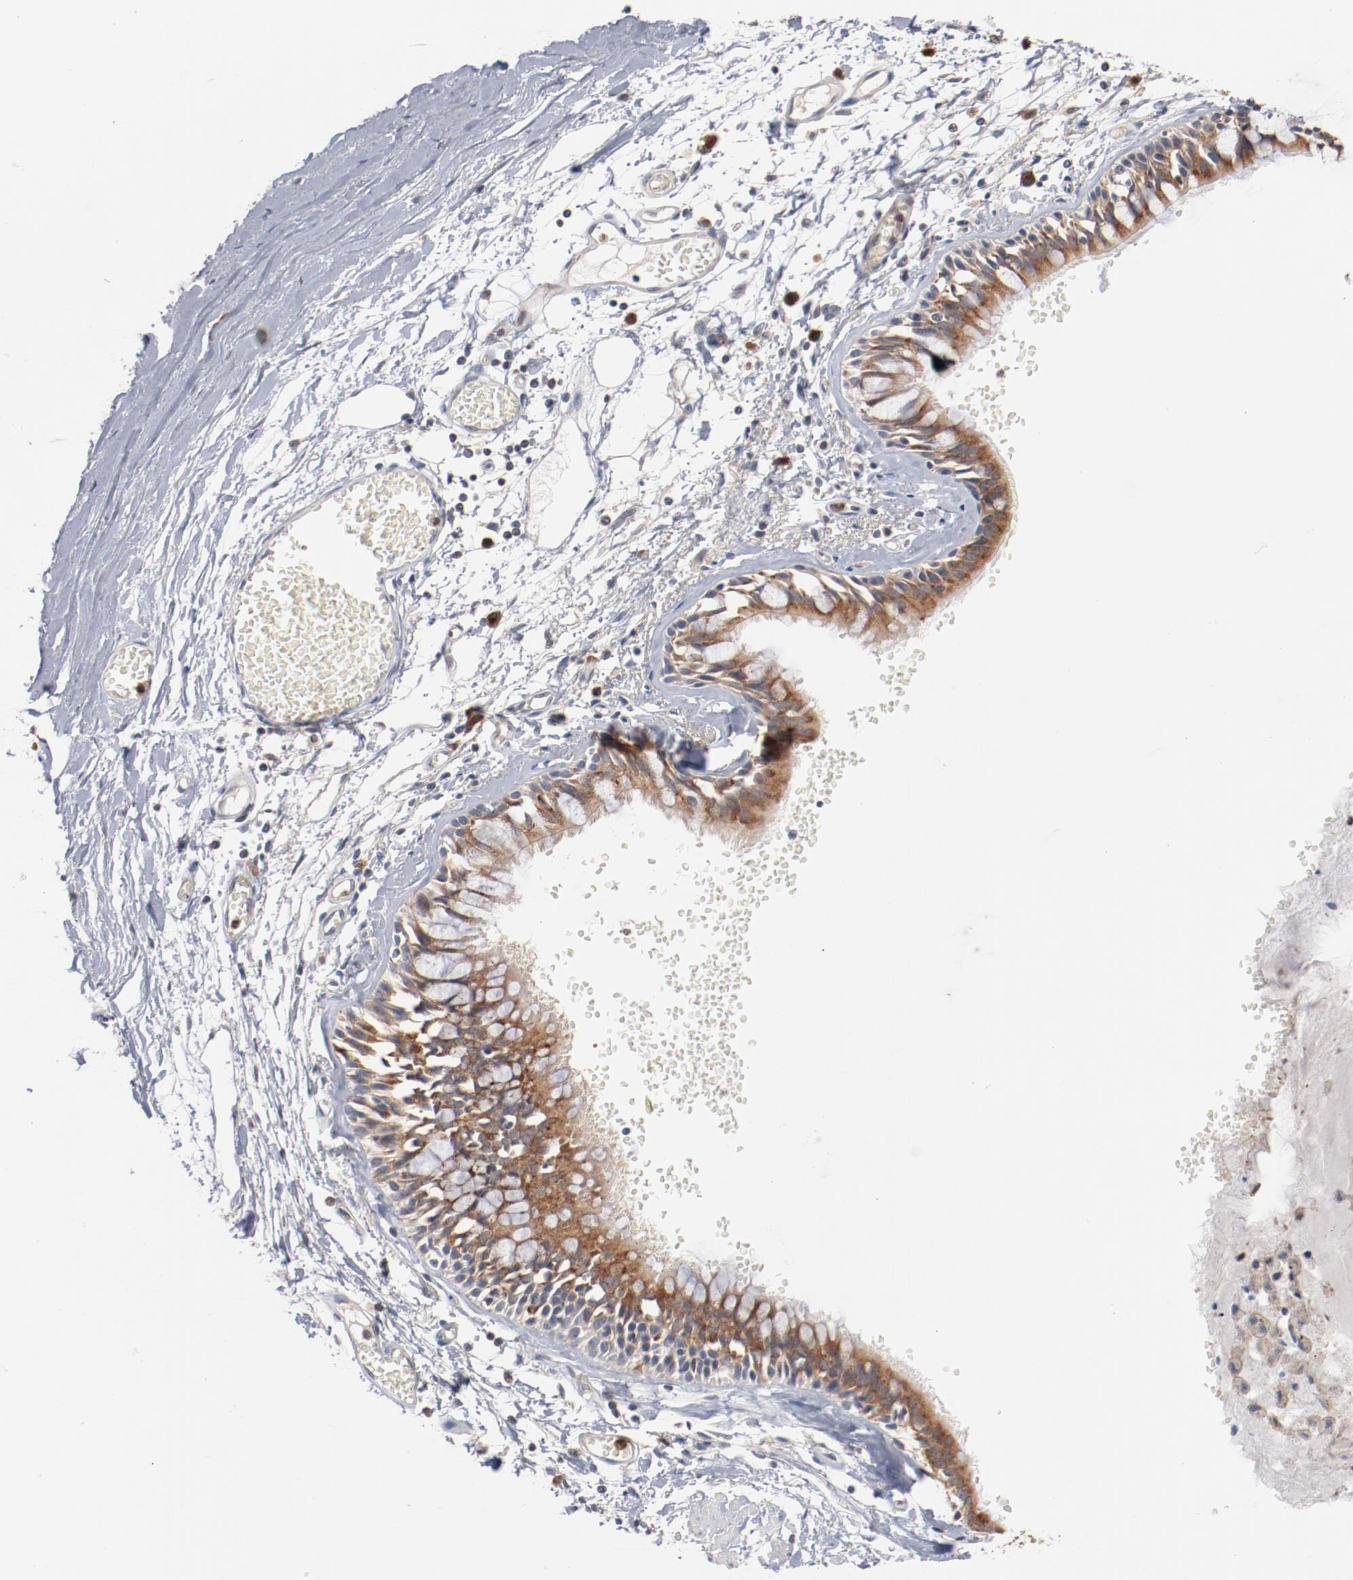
{"staining": {"intensity": "moderate", "quantity": ">75%", "location": "cytoplasmic/membranous"}, "tissue": "bronchus", "cell_type": "Respiratory epithelial cells", "image_type": "normal", "snomed": [{"axis": "morphology", "description": "Normal tissue, NOS"}, {"axis": "topography", "description": "Bronchus"}, {"axis": "topography", "description": "Lung"}], "caption": "Bronchus was stained to show a protein in brown. There is medium levels of moderate cytoplasmic/membranous positivity in approximately >75% of respiratory epithelial cells. (IHC, brightfield microscopy, high magnification).", "gene": "RNASE11", "patient": {"sex": "female", "age": 56}}